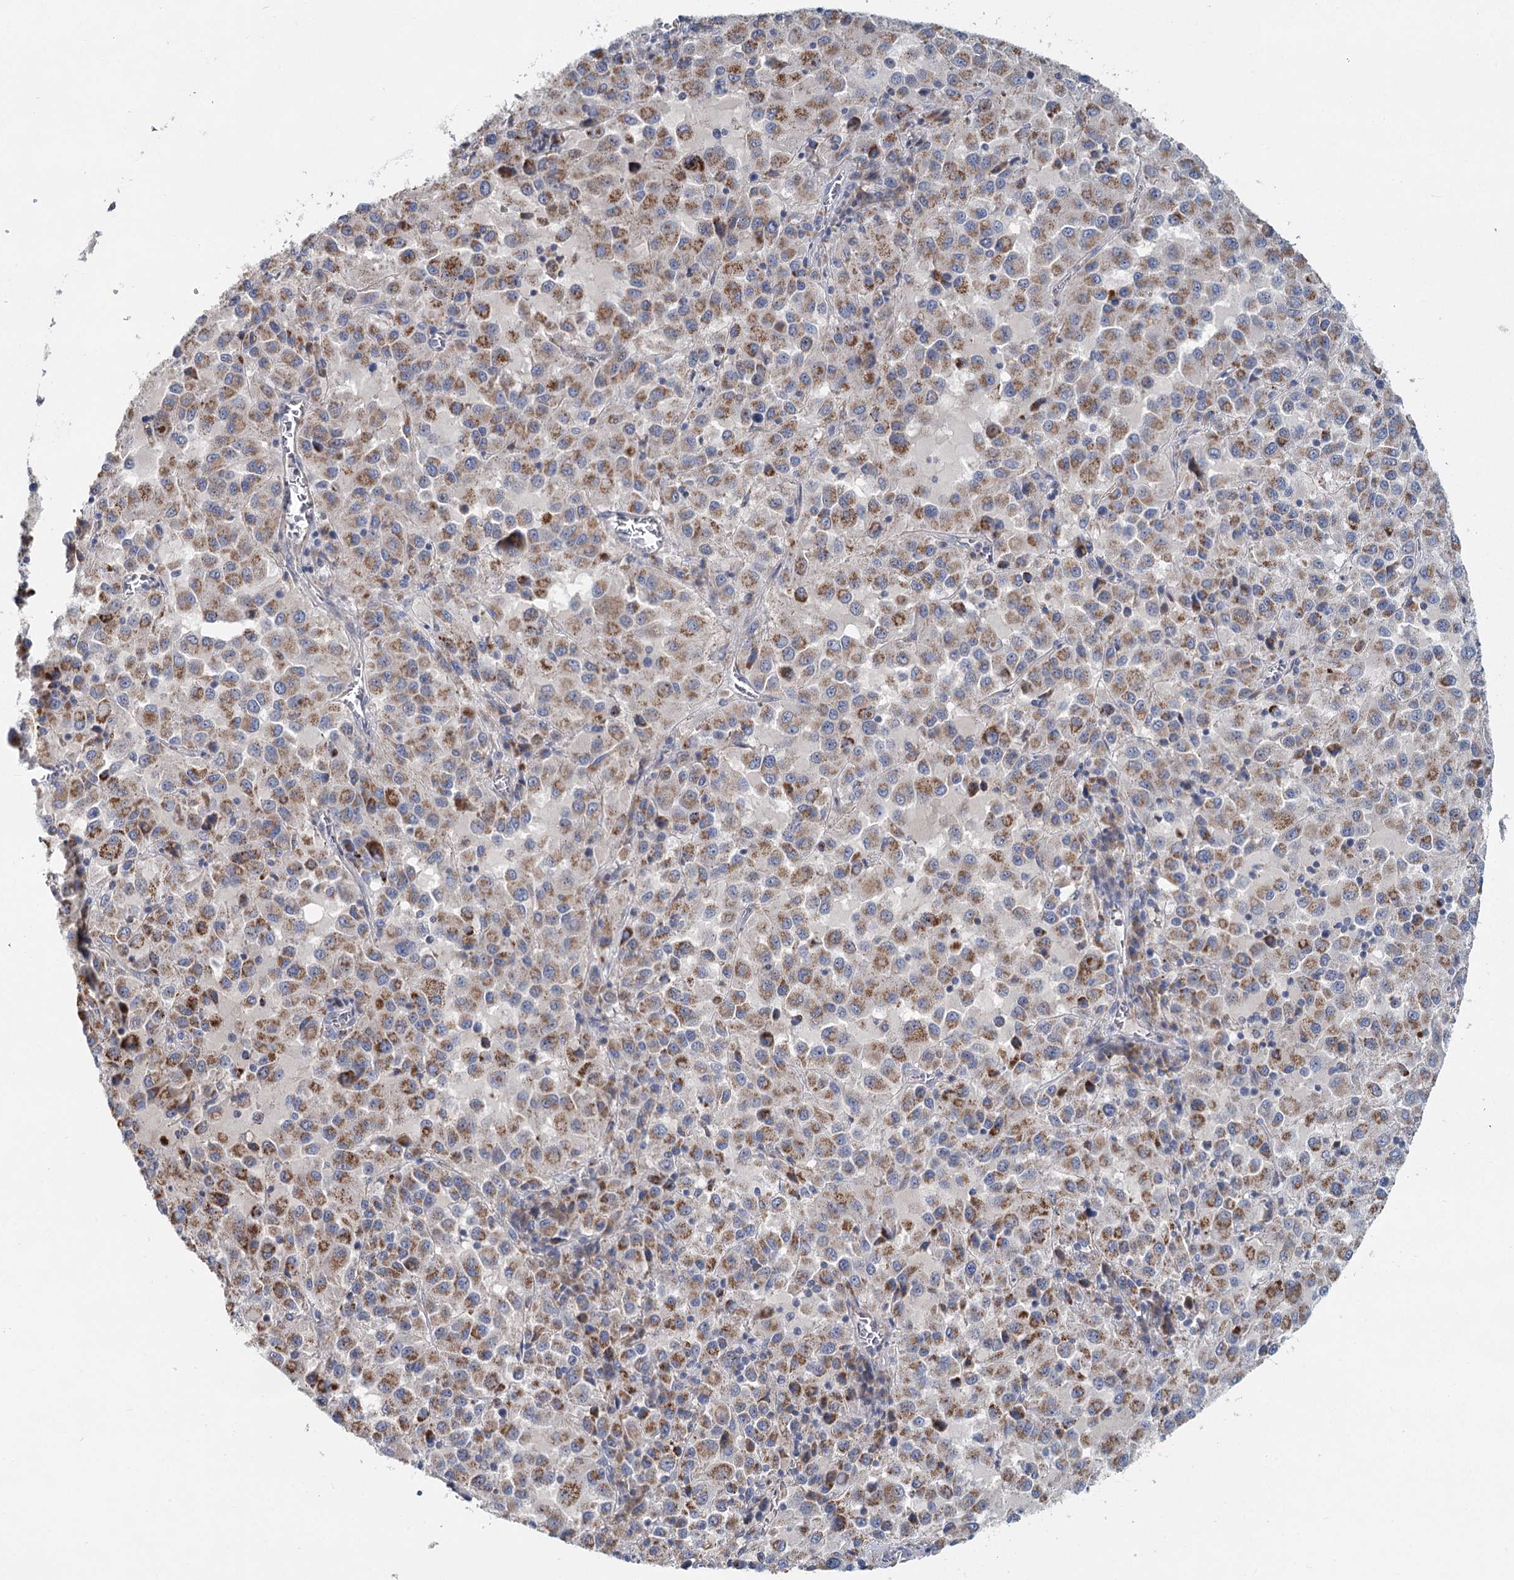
{"staining": {"intensity": "moderate", "quantity": ">75%", "location": "cytoplasmic/membranous"}, "tissue": "melanoma", "cell_type": "Tumor cells", "image_type": "cancer", "snomed": [{"axis": "morphology", "description": "Malignant melanoma, Metastatic site"}, {"axis": "topography", "description": "Lung"}], "caption": "The photomicrograph exhibits immunohistochemical staining of melanoma. There is moderate cytoplasmic/membranous expression is appreciated in about >75% of tumor cells.", "gene": "ANKRD16", "patient": {"sex": "male", "age": 64}}